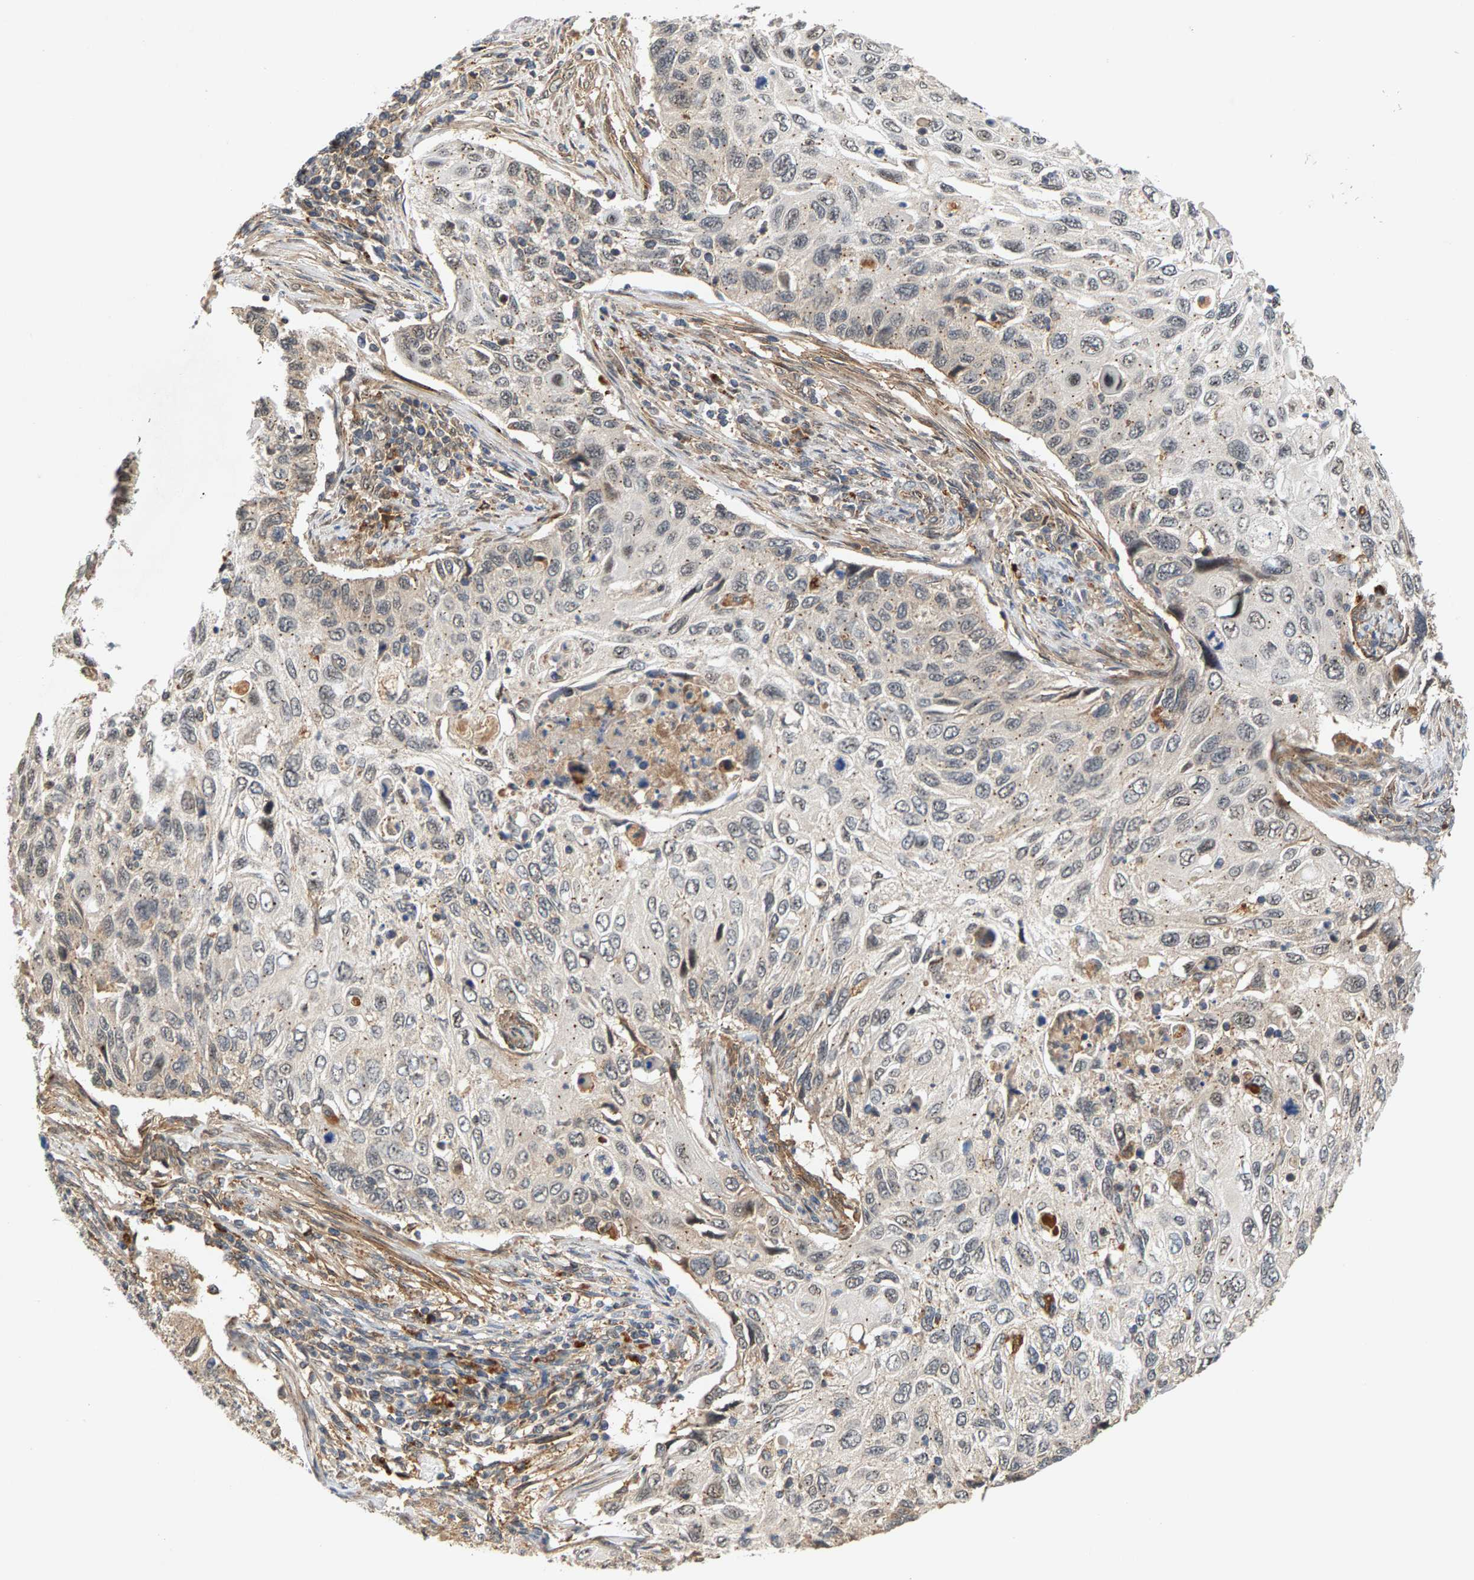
{"staining": {"intensity": "weak", "quantity": "<25%", "location": "cytoplasmic/membranous"}, "tissue": "cervical cancer", "cell_type": "Tumor cells", "image_type": "cancer", "snomed": [{"axis": "morphology", "description": "Squamous cell carcinoma, NOS"}, {"axis": "topography", "description": "Cervix"}], "caption": "DAB immunohistochemical staining of human cervical squamous cell carcinoma exhibits no significant expression in tumor cells.", "gene": "MAP2K5", "patient": {"sex": "female", "age": 70}}